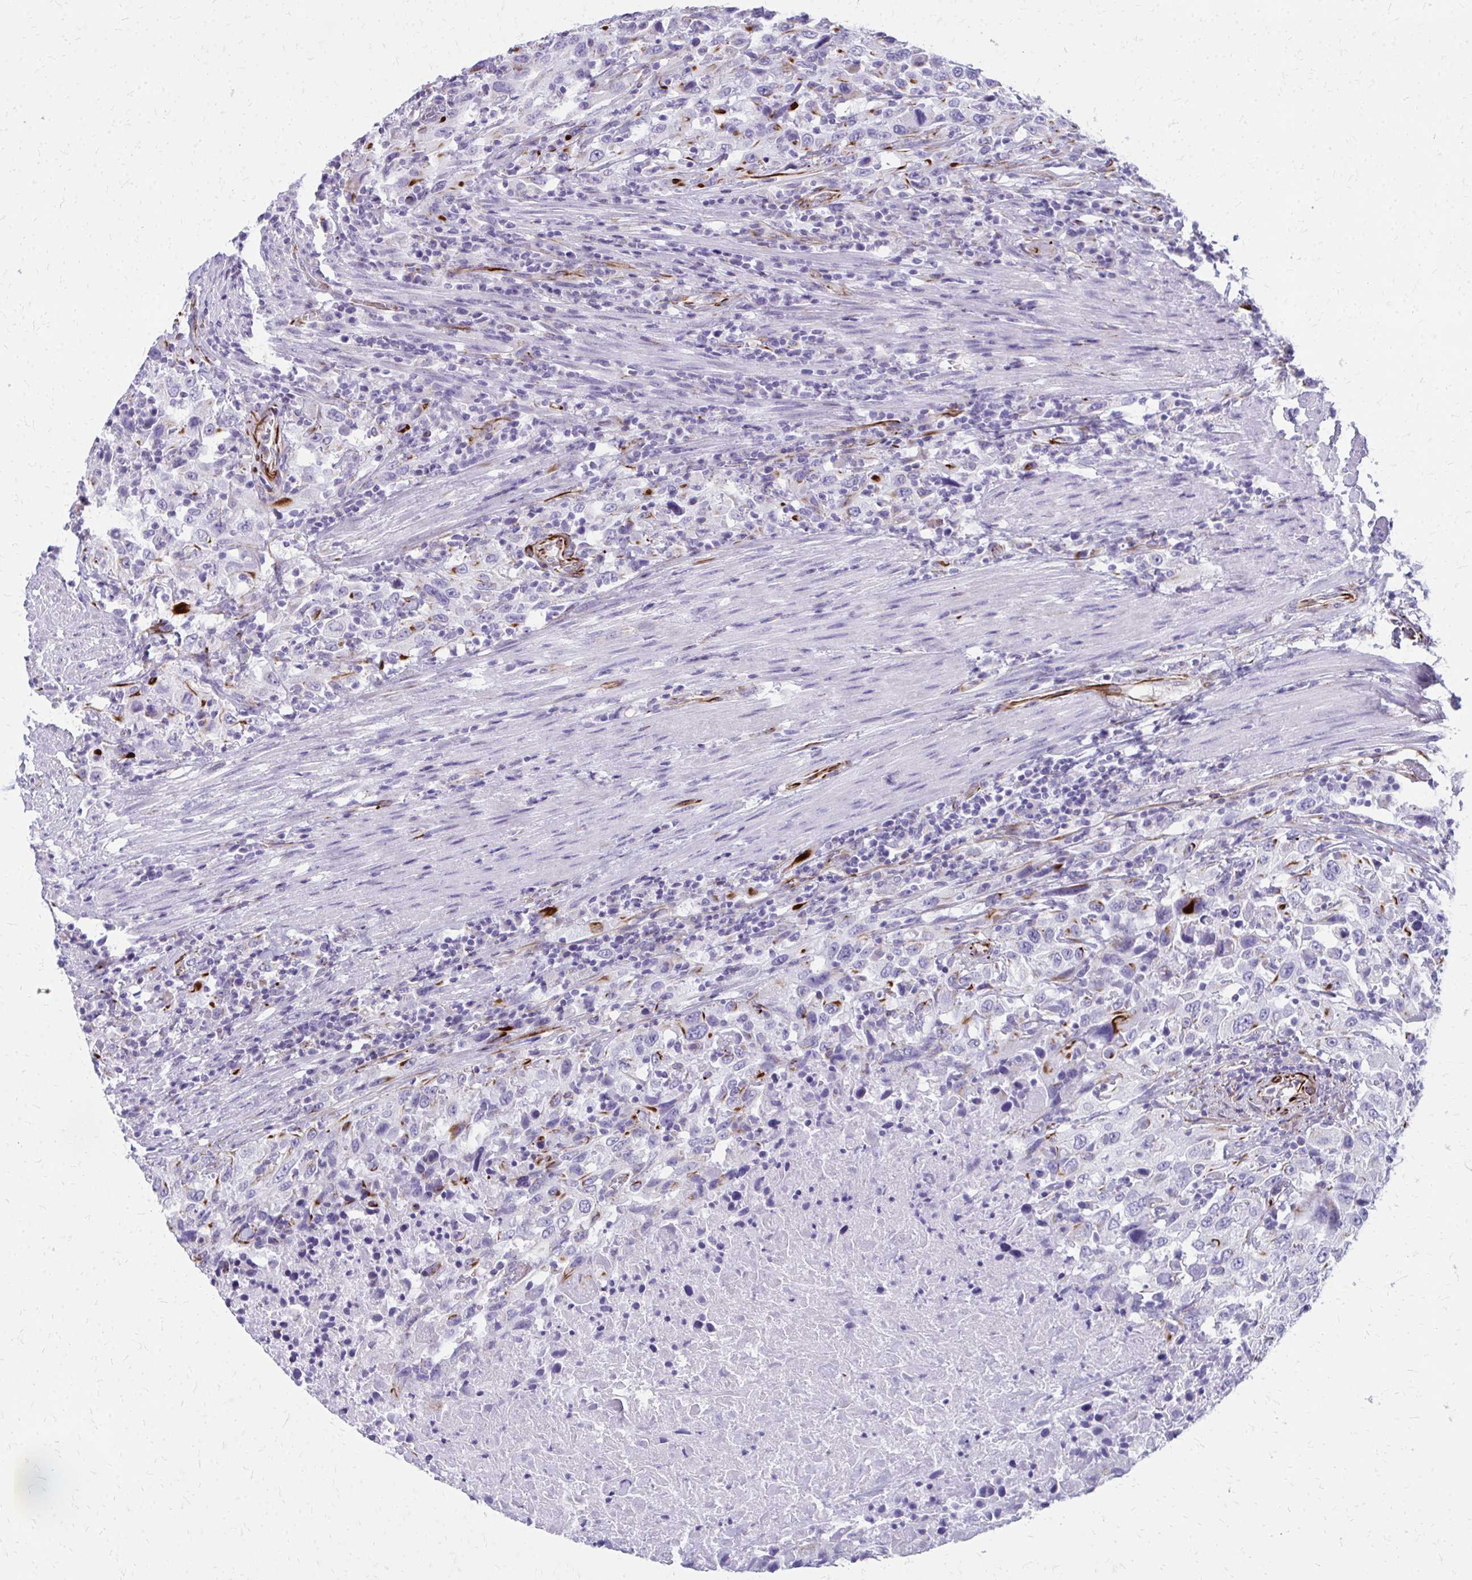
{"staining": {"intensity": "moderate", "quantity": "<25%", "location": "cytoplasmic/membranous"}, "tissue": "urothelial cancer", "cell_type": "Tumor cells", "image_type": "cancer", "snomed": [{"axis": "morphology", "description": "Urothelial carcinoma, High grade"}, {"axis": "topography", "description": "Urinary bladder"}], "caption": "A high-resolution histopathology image shows IHC staining of urothelial carcinoma (high-grade), which demonstrates moderate cytoplasmic/membranous positivity in approximately <25% of tumor cells.", "gene": "TRIM6", "patient": {"sex": "male", "age": 61}}